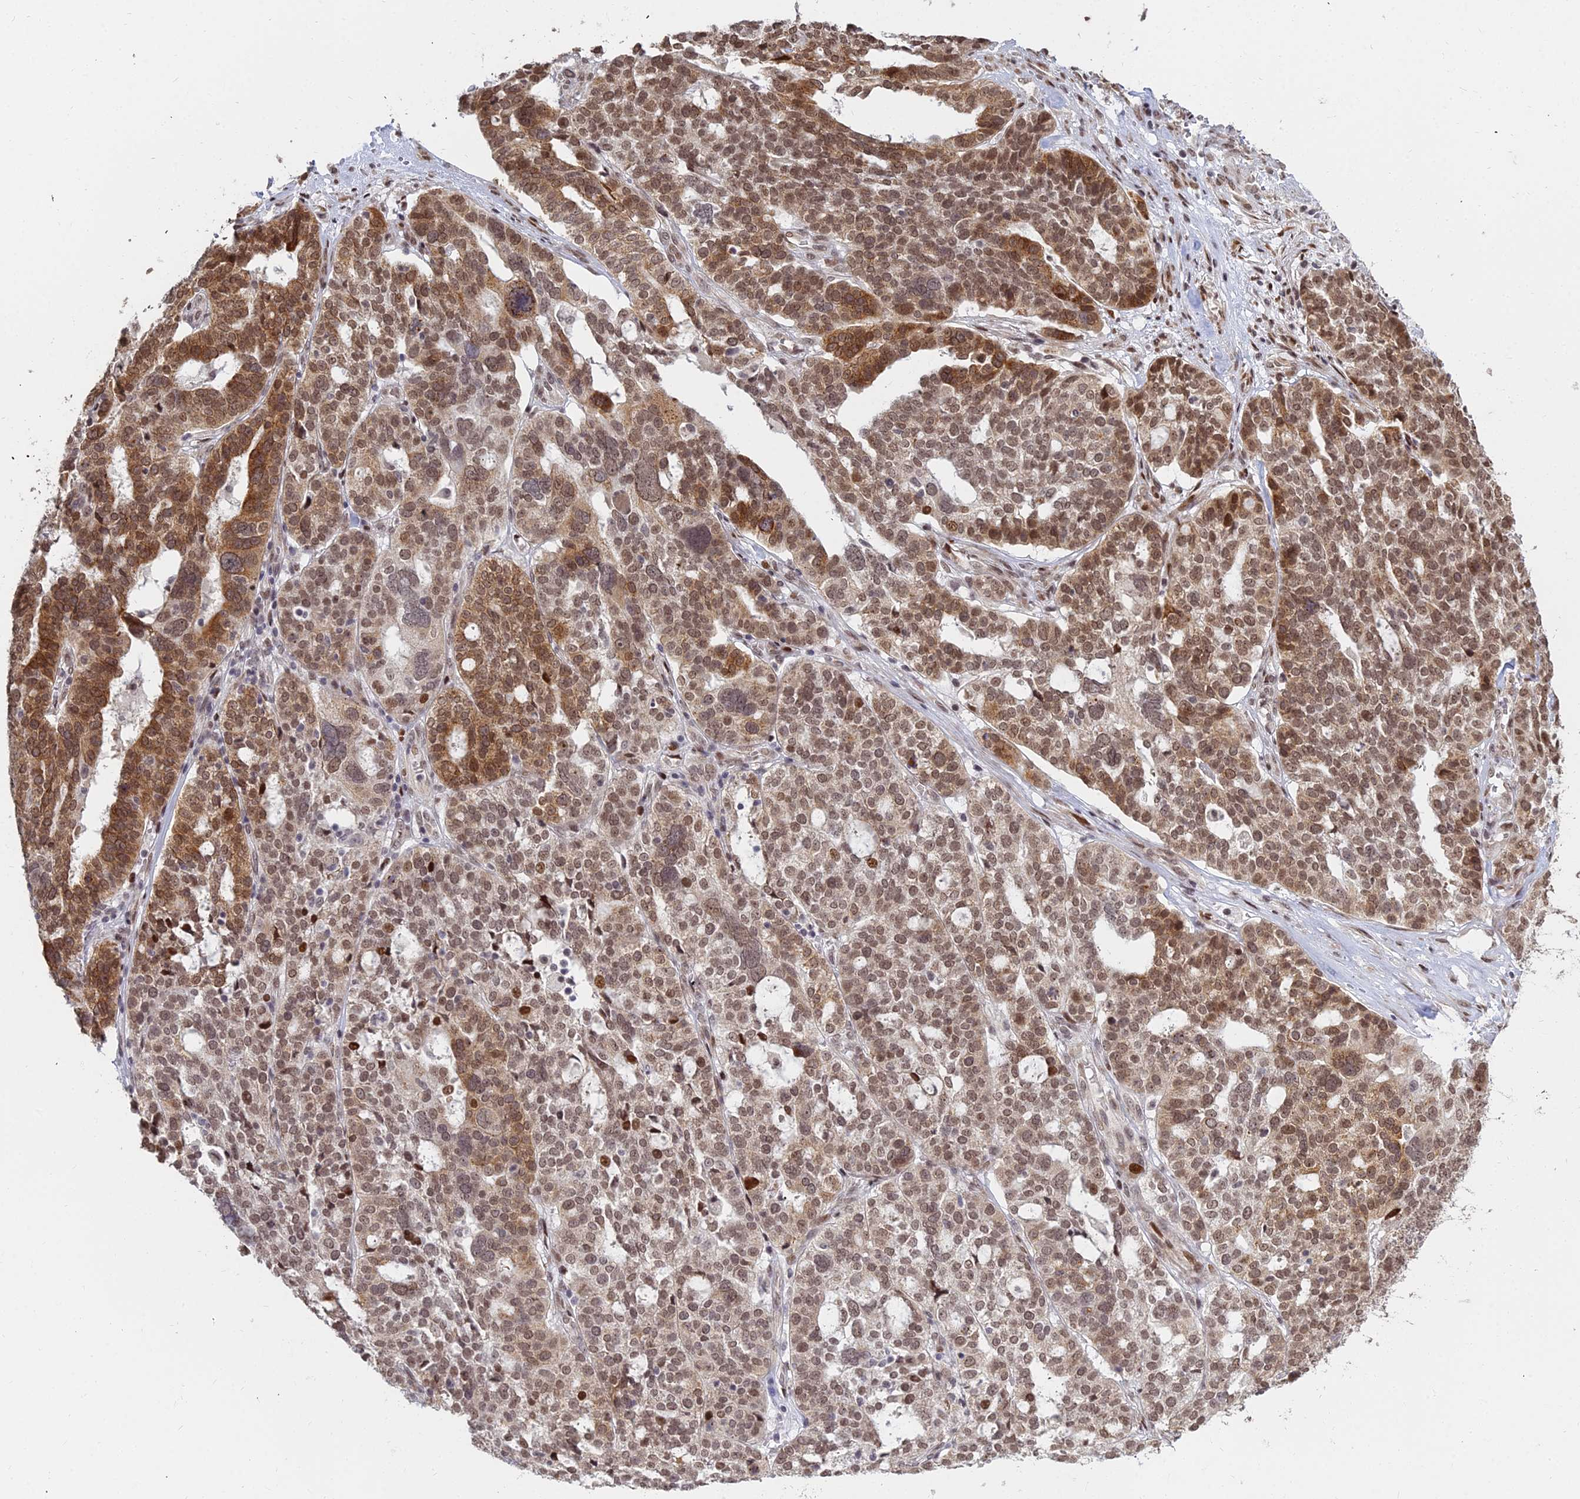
{"staining": {"intensity": "moderate", "quantity": ">75%", "location": "cytoplasmic/membranous,nuclear"}, "tissue": "ovarian cancer", "cell_type": "Tumor cells", "image_type": "cancer", "snomed": [{"axis": "morphology", "description": "Cystadenocarcinoma, serous, NOS"}, {"axis": "topography", "description": "Ovary"}], "caption": "Immunohistochemical staining of ovarian serous cystadenocarcinoma exhibits medium levels of moderate cytoplasmic/membranous and nuclear staining in about >75% of tumor cells.", "gene": "ABCA2", "patient": {"sex": "female", "age": 59}}